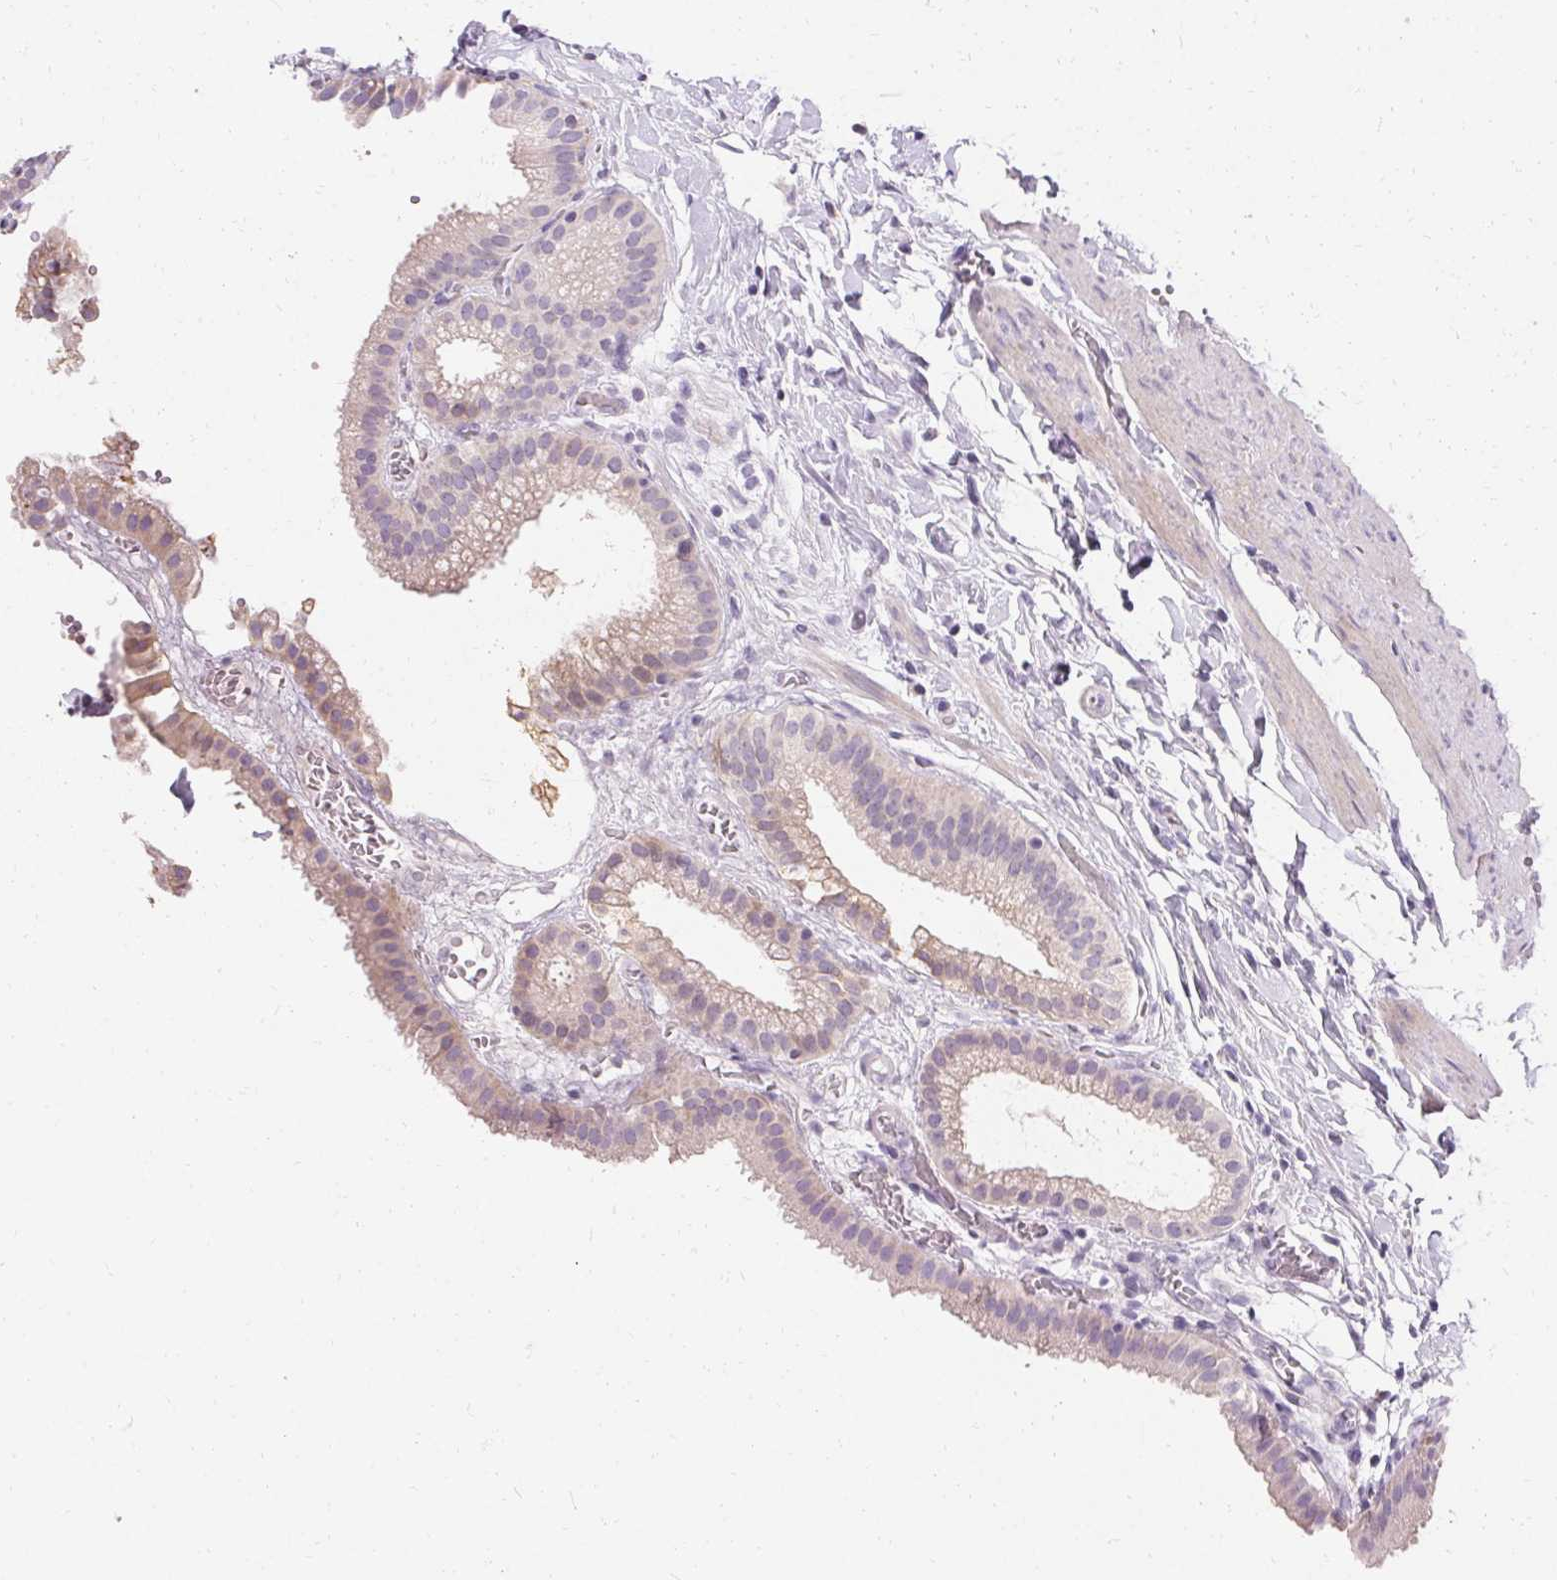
{"staining": {"intensity": "weak", "quantity": "25%-75%", "location": "cytoplasmic/membranous"}, "tissue": "gallbladder", "cell_type": "Glandular cells", "image_type": "normal", "snomed": [{"axis": "morphology", "description": "Normal tissue, NOS"}, {"axis": "topography", "description": "Gallbladder"}], "caption": "This photomicrograph demonstrates benign gallbladder stained with immunohistochemistry to label a protein in brown. The cytoplasmic/membranous of glandular cells show weak positivity for the protein. Nuclei are counter-stained blue.", "gene": "TRIP13", "patient": {"sex": "female", "age": 63}}